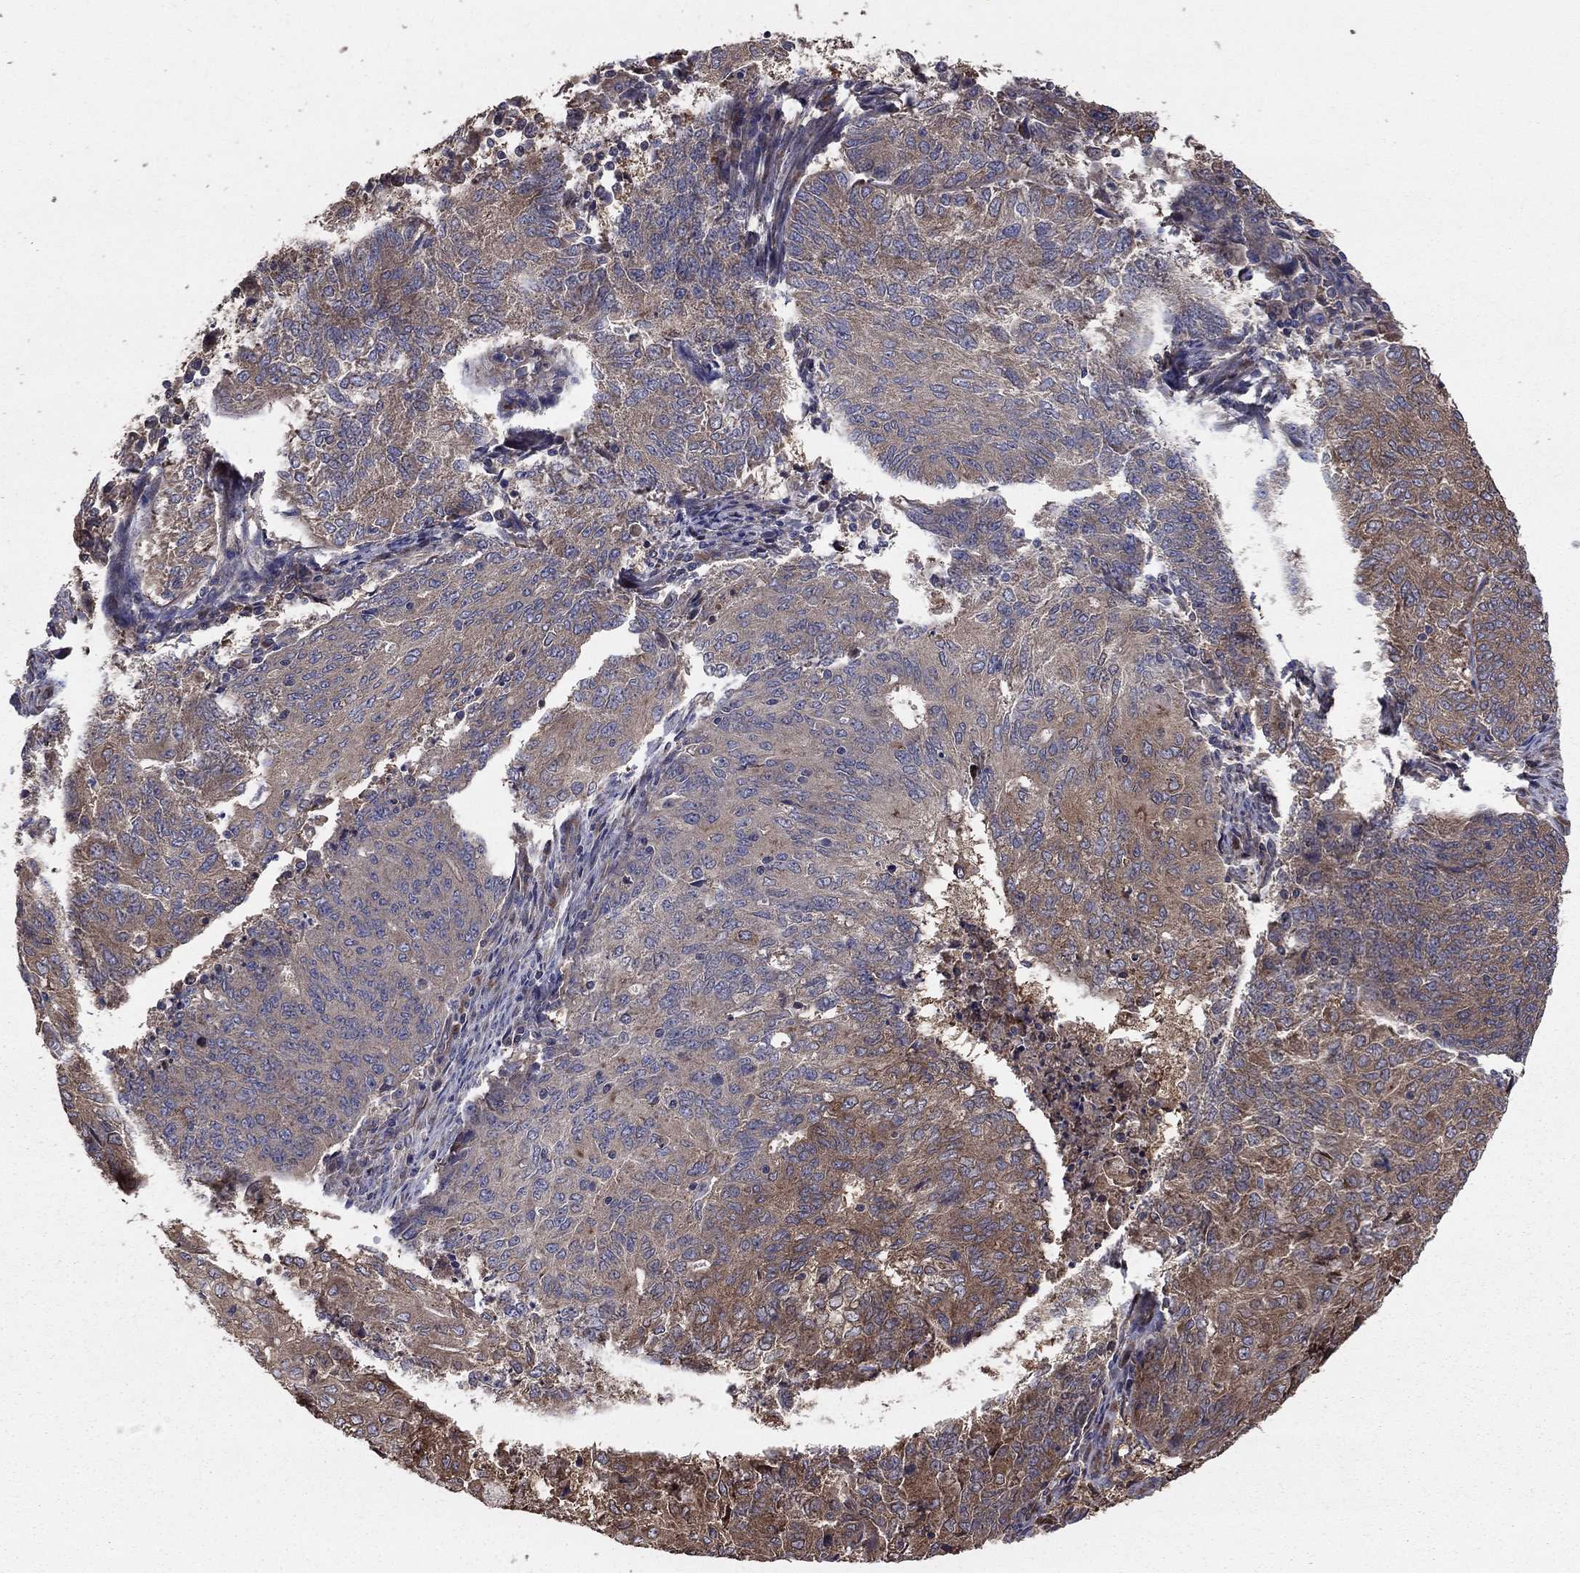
{"staining": {"intensity": "moderate", "quantity": "<25%", "location": "cytoplasmic/membranous"}, "tissue": "endometrial cancer", "cell_type": "Tumor cells", "image_type": "cancer", "snomed": [{"axis": "morphology", "description": "Adenocarcinoma, NOS"}, {"axis": "topography", "description": "Endometrium"}], "caption": "Human endometrial cancer (adenocarcinoma) stained for a protein (brown) demonstrates moderate cytoplasmic/membranous positive staining in approximately <25% of tumor cells.", "gene": "BABAM2", "patient": {"sex": "female", "age": 82}}